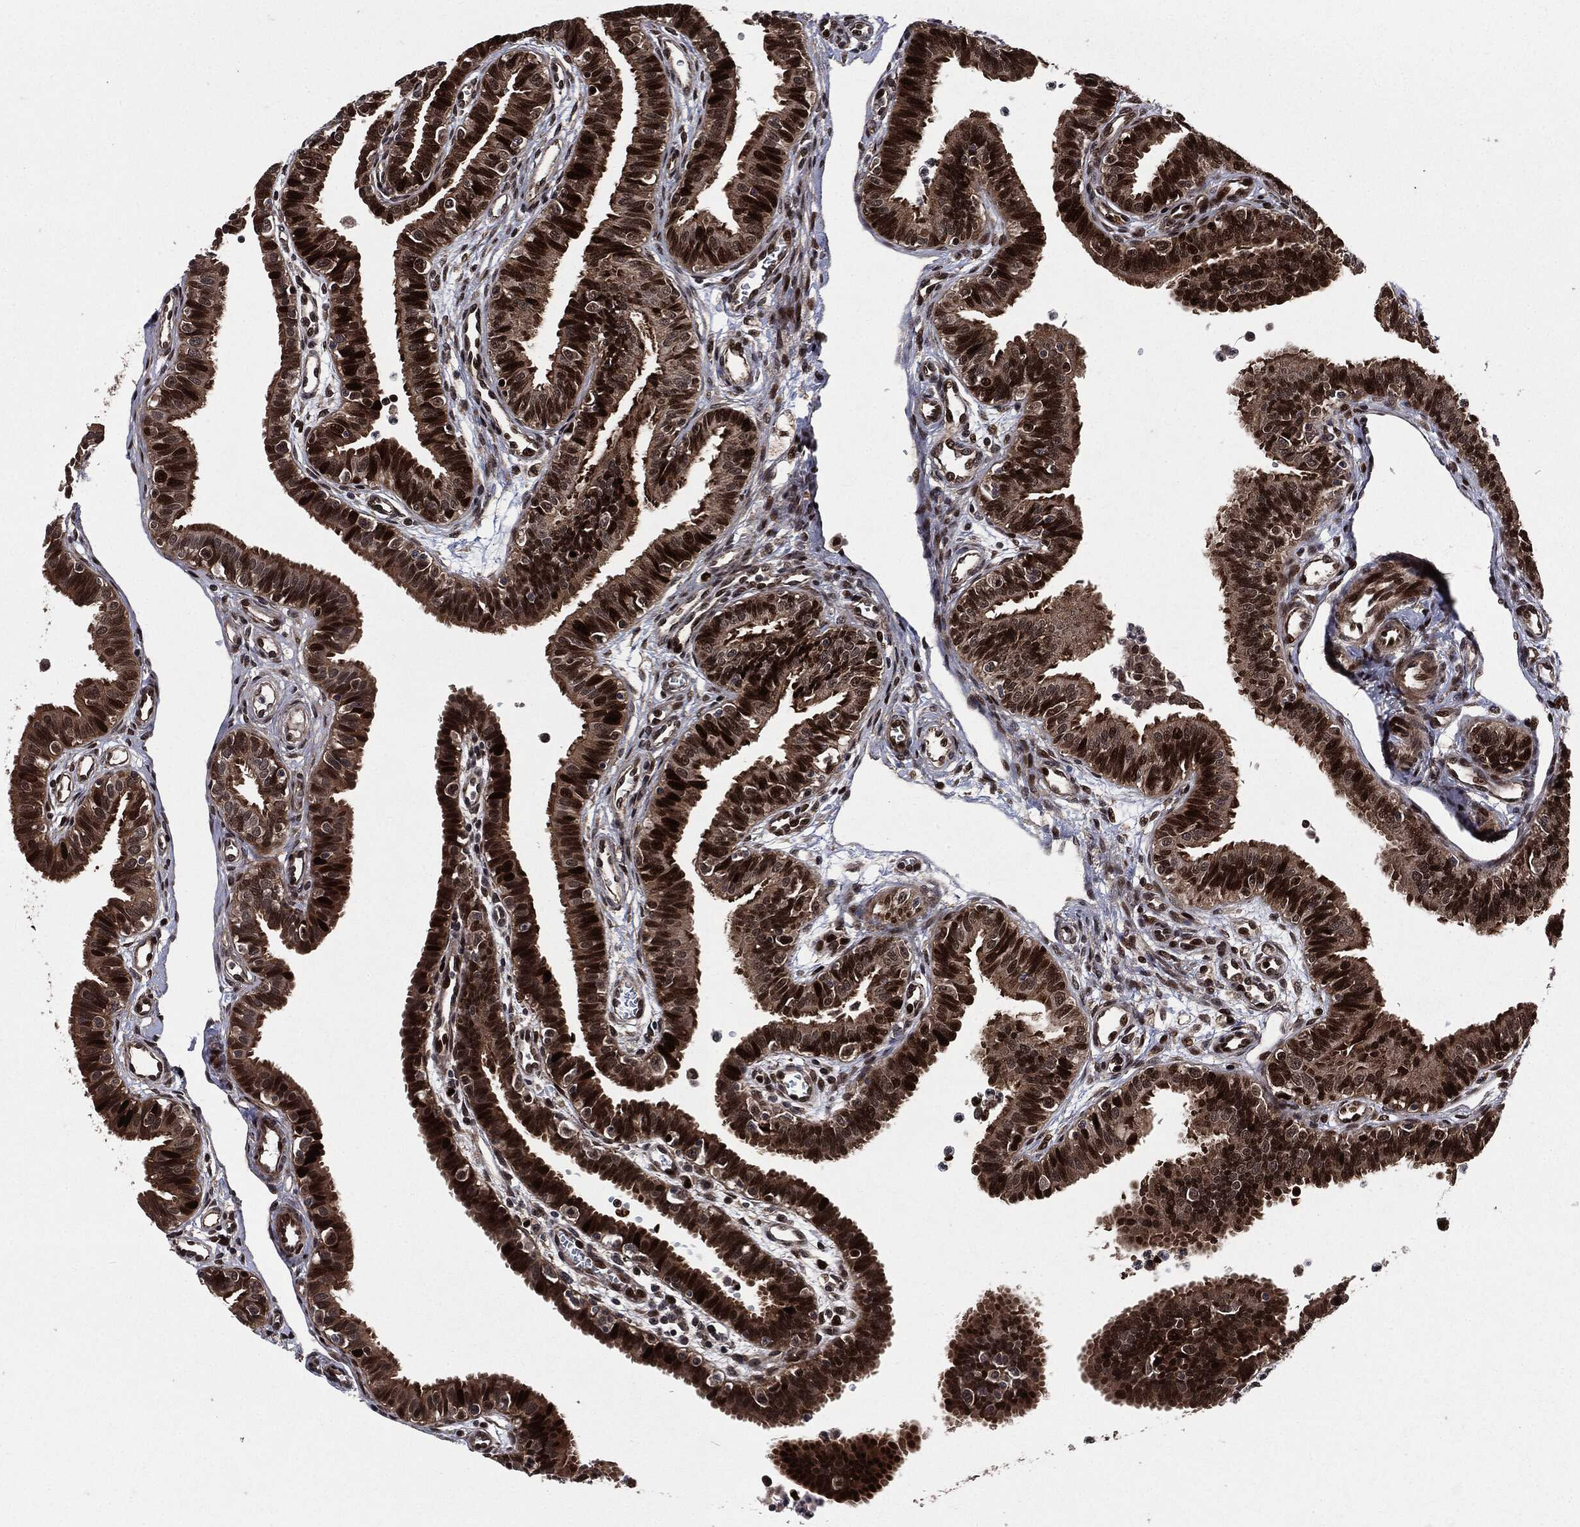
{"staining": {"intensity": "strong", "quantity": ">75%", "location": "cytoplasmic/membranous,nuclear"}, "tissue": "fallopian tube", "cell_type": "Glandular cells", "image_type": "normal", "snomed": [{"axis": "morphology", "description": "Normal tissue, NOS"}, {"axis": "topography", "description": "Fallopian tube"}], "caption": "This photomicrograph exhibits immunohistochemistry (IHC) staining of unremarkable fallopian tube, with high strong cytoplasmic/membranous,nuclear positivity in approximately >75% of glandular cells.", "gene": "SMAD4", "patient": {"sex": "female", "age": 36}}